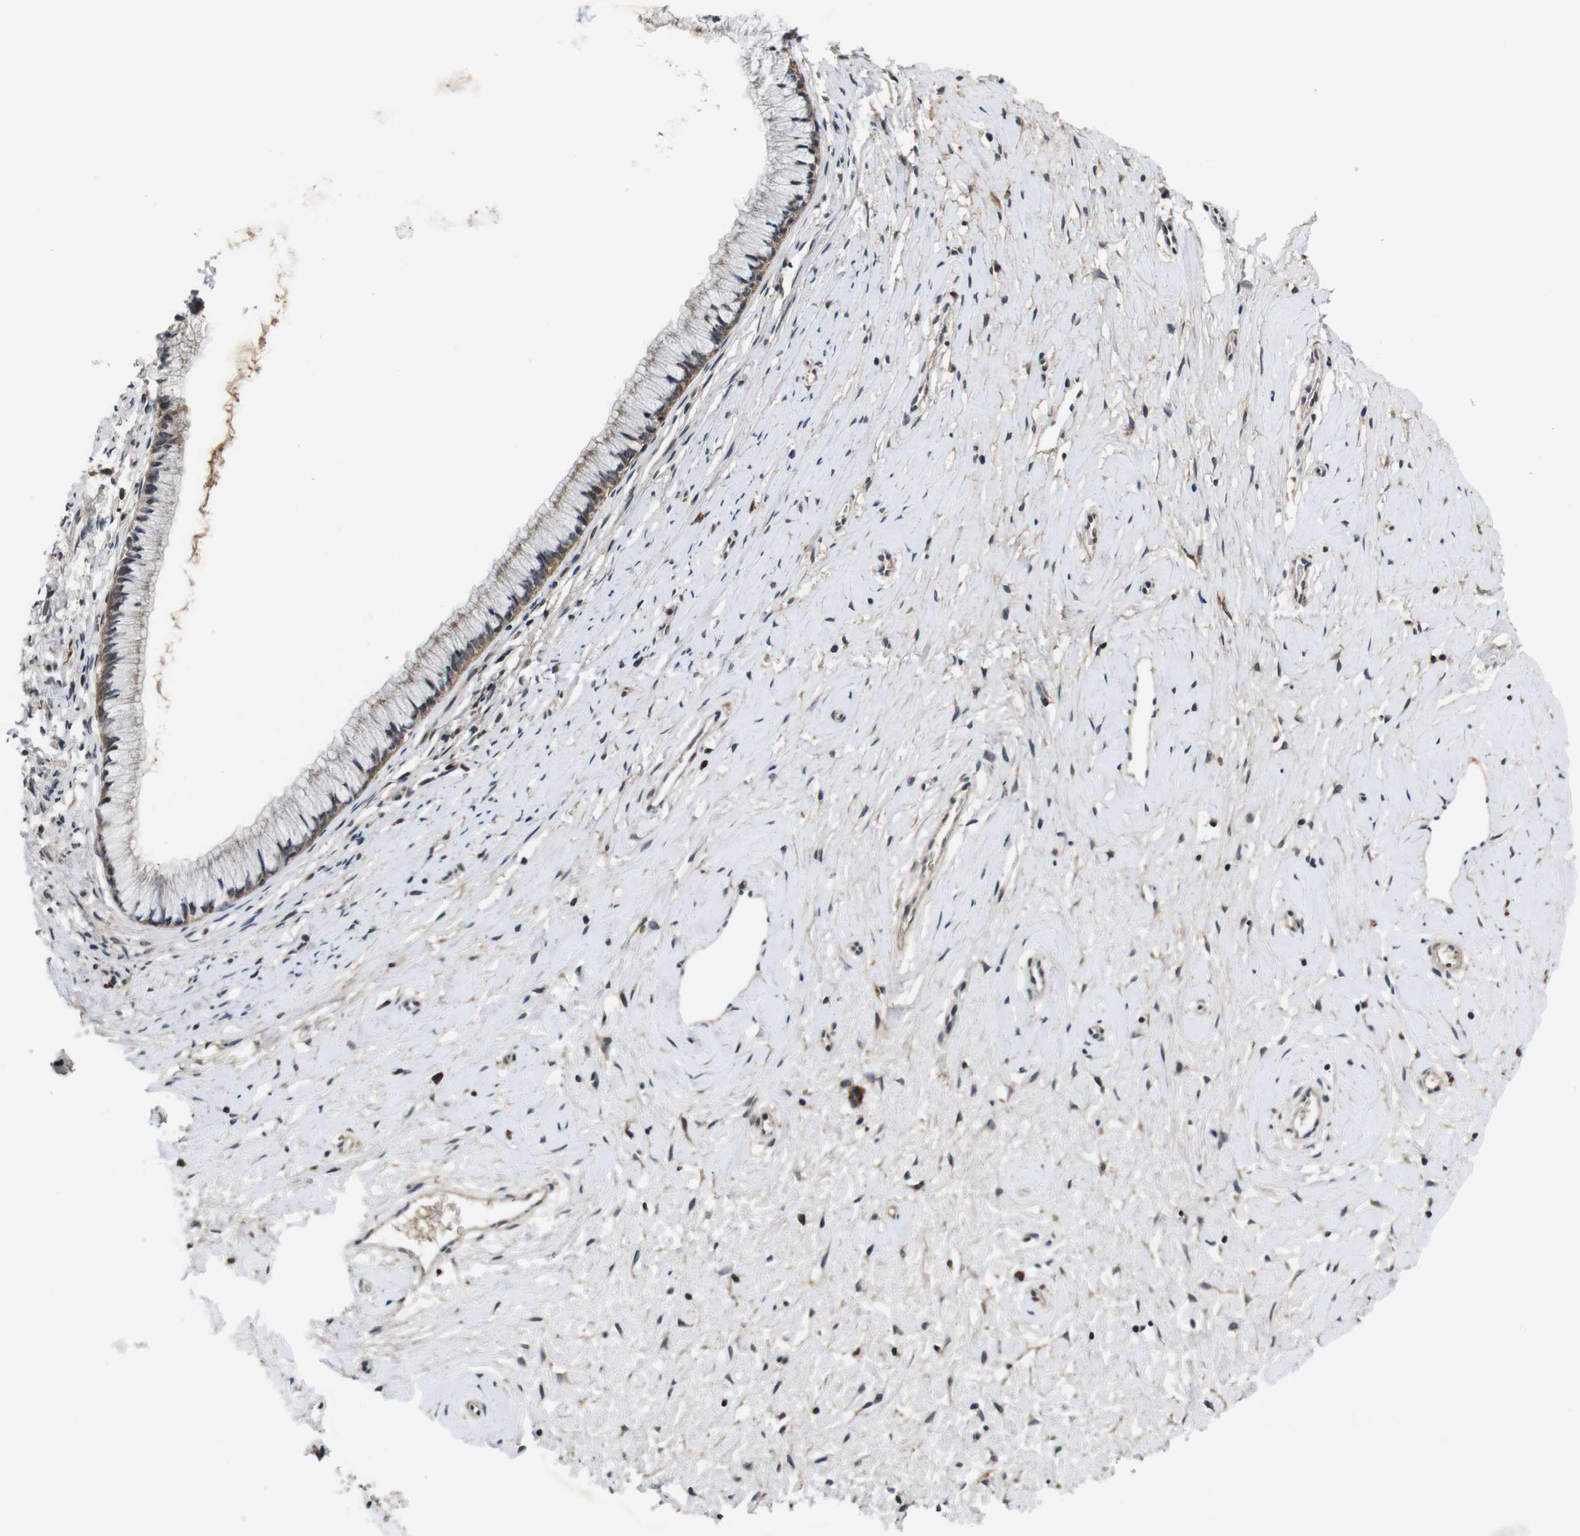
{"staining": {"intensity": "moderate", "quantity": ">75%", "location": "cytoplasmic/membranous"}, "tissue": "cervix", "cell_type": "Glandular cells", "image_type": "normal", "snomed": [{"axis": "morphology", "description": "Normal tissue, NOS"}, {"axis": "topography", "description": "Cervix"}], "caption": "About >75% of glandular cells in benign cervix display moderate cytoplasmic/membranous protein positivity as visualized by brown immunohistochemical staining.", "gene": "ZBTB46", "patient": {"sex": "female", "age": 39}}